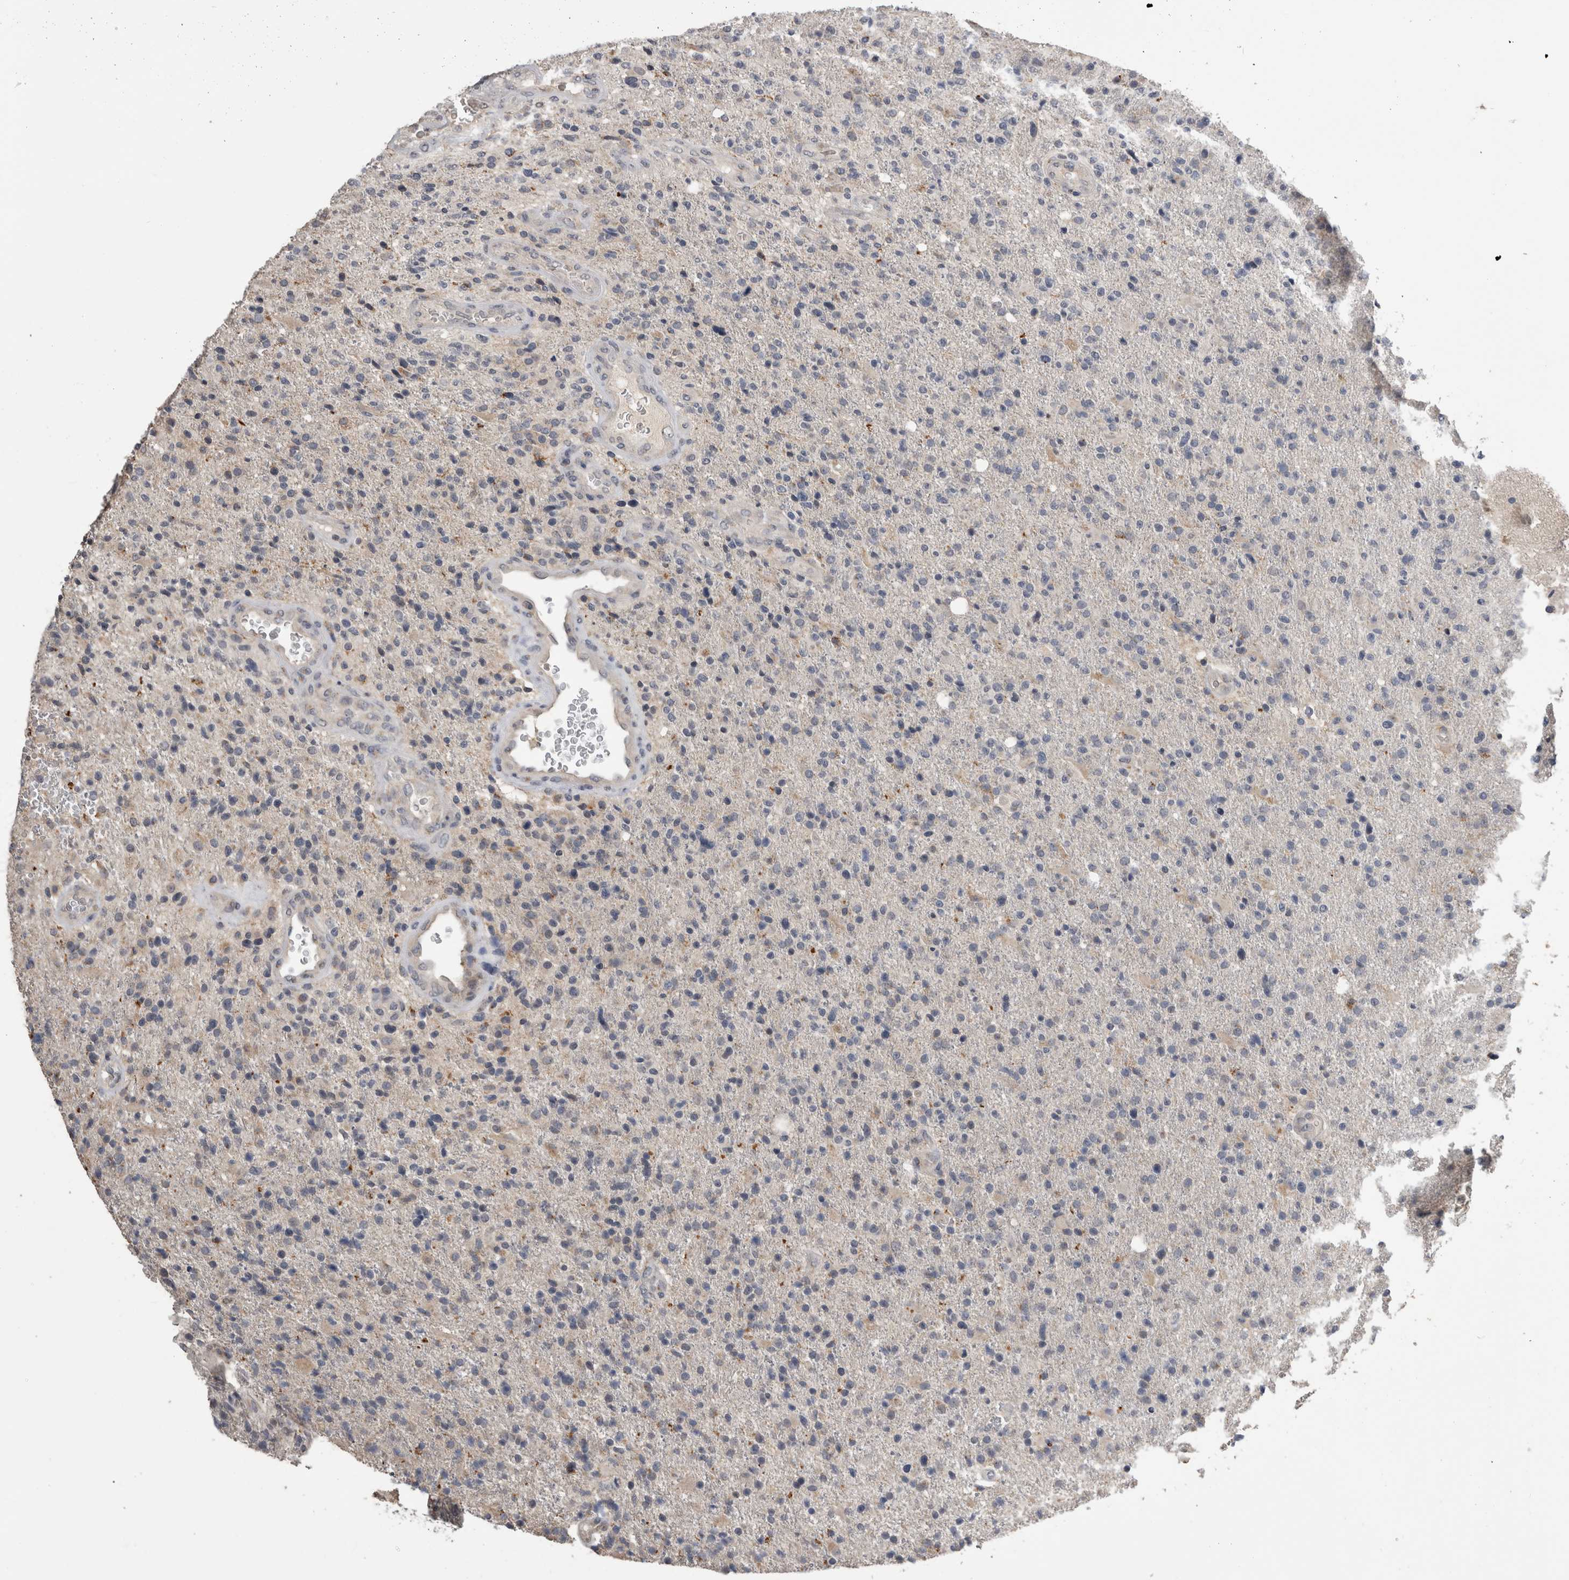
{"staining": {"intensity": "weak", "quantity": "<25%", "location": "cytoplasmic/membranous"}, "tissue": "glioma", "cell_type": "Tumor cells", "image_type": "cancer", "snomed": [{"axis": "morphology", "description": "Glioma, malignant, High grade"}, {"axis": "topography", "description": "Brain"}], "caption": "IHC micrograph of human malignant glioma (high-grade) stained for a protein (brown), which displays no positivity in tumor cells.", "gene": "ANXA13", "patient": {"sex": "male", "age": 72}}